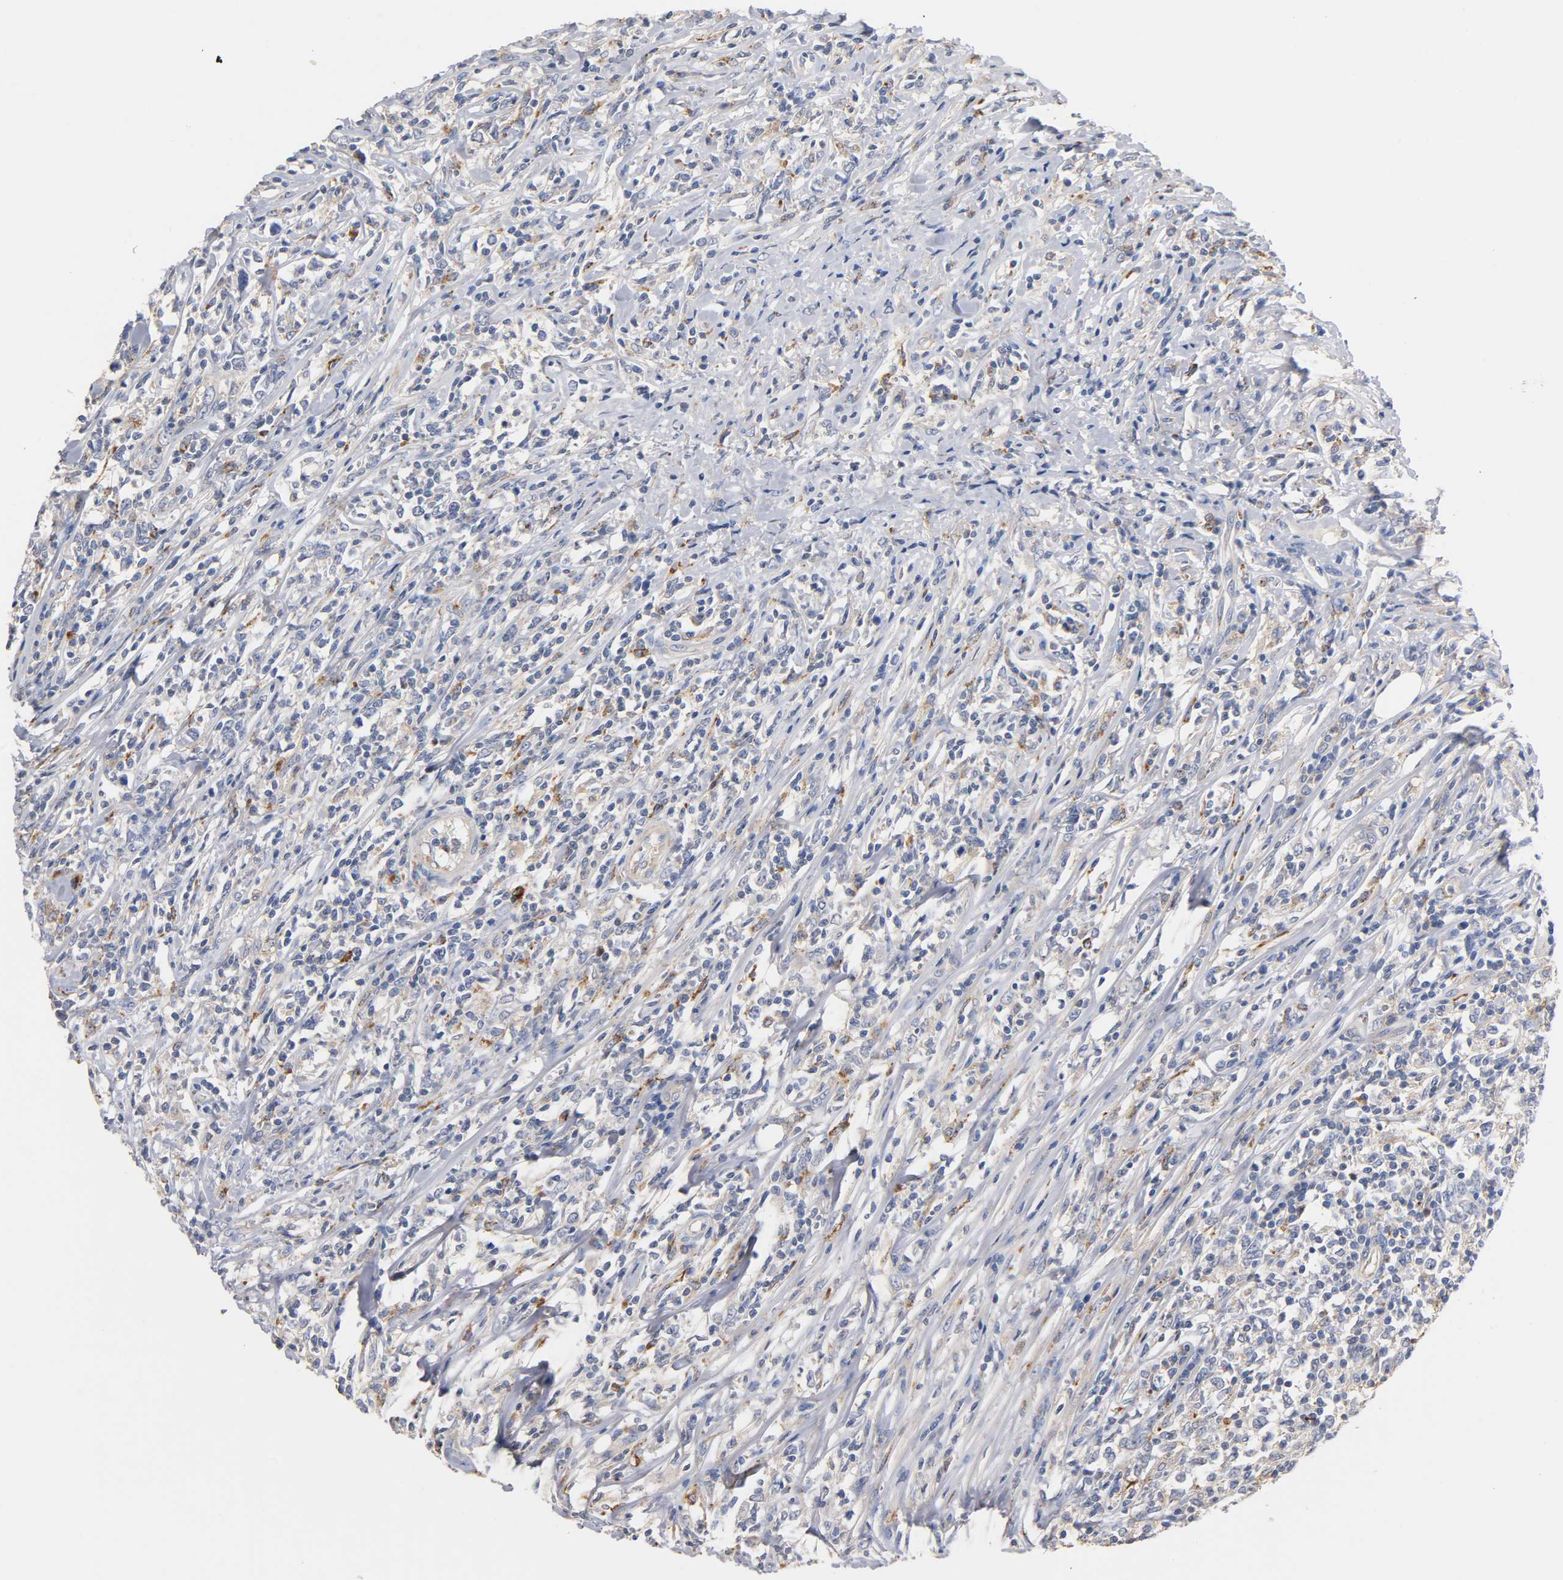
{"staining": {"intensity": "moderate", "quantity": "<25%", "location": "cytoplasmic/membranous"}, "tissue": "lymphoma", "cell_type": "Tumor cells", "image_type": "cancer", "snomed": [{"axis": "morphology", "description": "Malignant lymphoma, non-Hodgkin's type, High grade"}, {"axis": "topography", "description": "Lymph node"}], "caption": "A high-resolution histopathology image shows immunohistochemistry (IHC) staining of high-grade malignant lymphoma, non-Hodgkin's type, which shows moderate cytoplasmic/membranous positivity in approximately <25% of tumor cells.", "gene": "SEMA5A", "patient": {"sex": "female", "age": 84}}